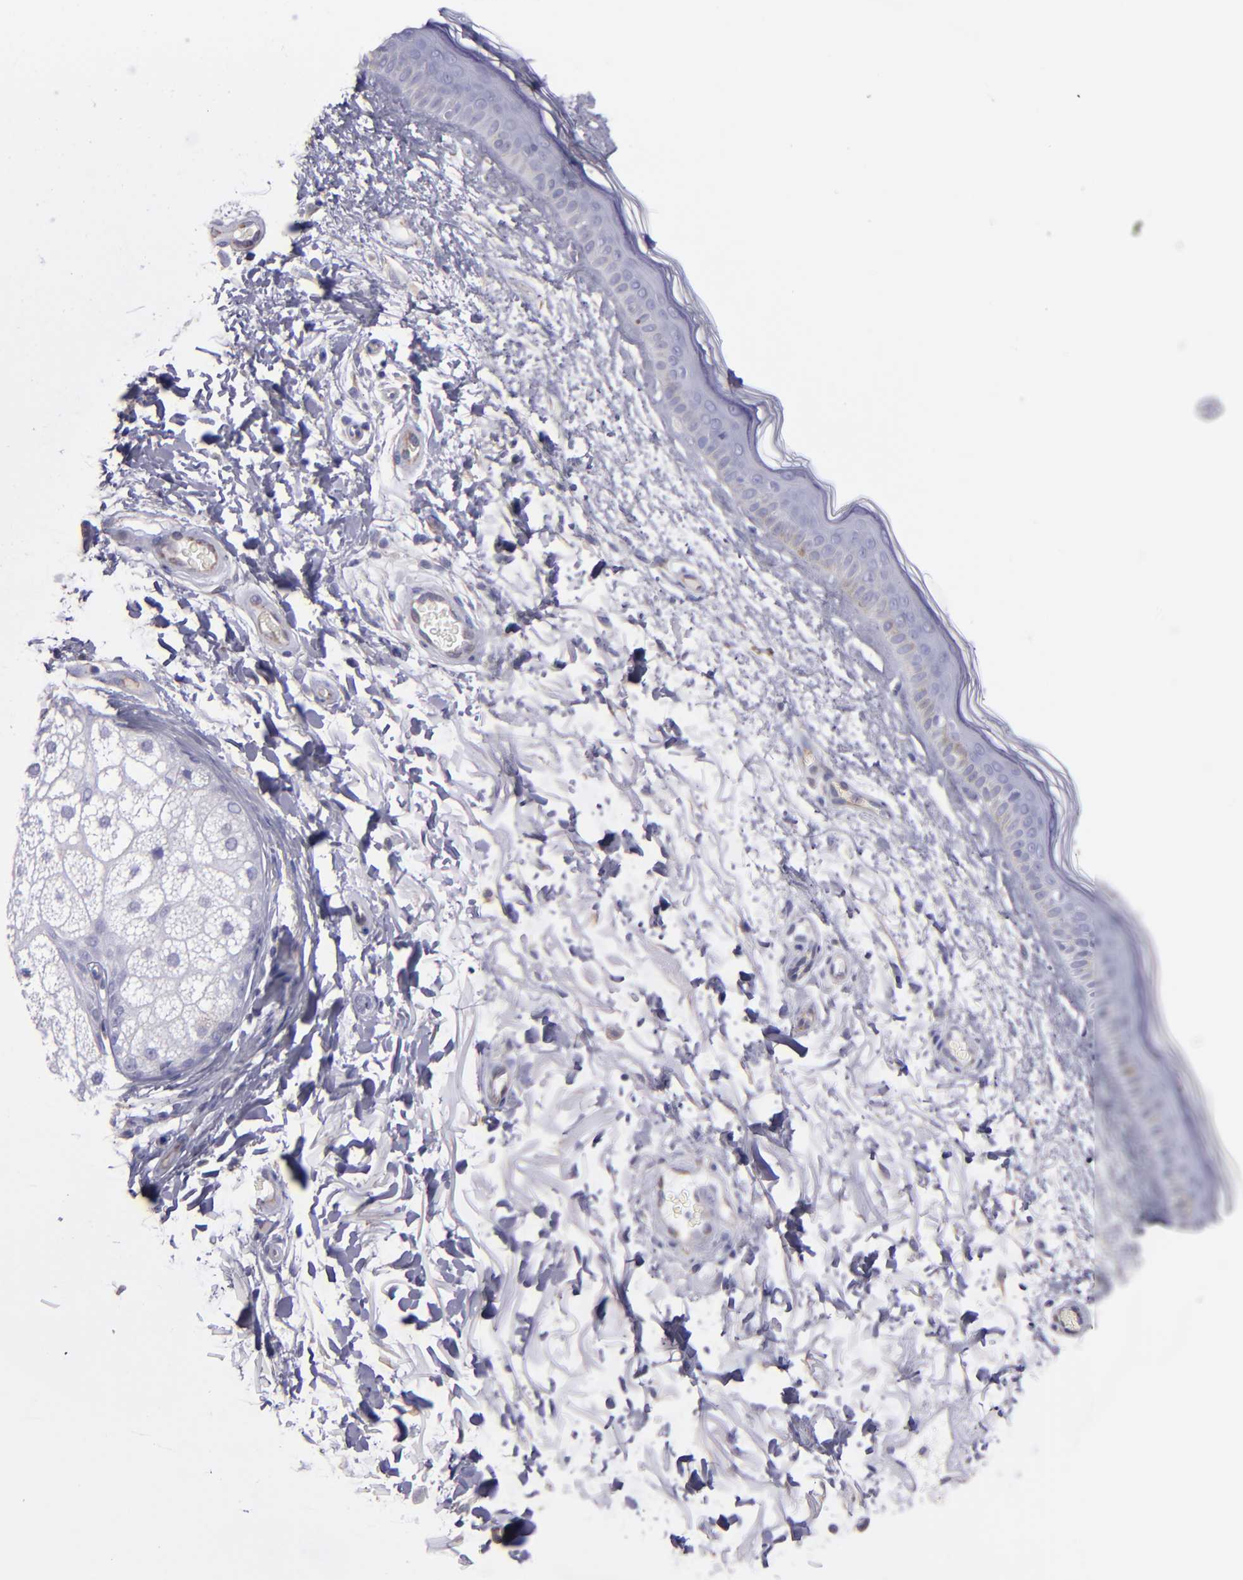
{"staining": {"intensity": "negative", "quantity": "none", "location": "none"}, "tissue": "skin", "cell_type": "Fibroblasts", "image_type": "normal", "snomed": [{"axis": "morphology", "description": "Normal tissue, NOS"}, {"axis": "topography", "description": "Skin"}], "caption": "An immunohistochemistry image of normal skin is shown. There is no staining in fibroblasts of skin. The staining is performed using DAB brown chromogen with nuclei counter-stained in using hematoxylin.", "gene": "TG", "patient": {"sex": "male", "age": 63}}